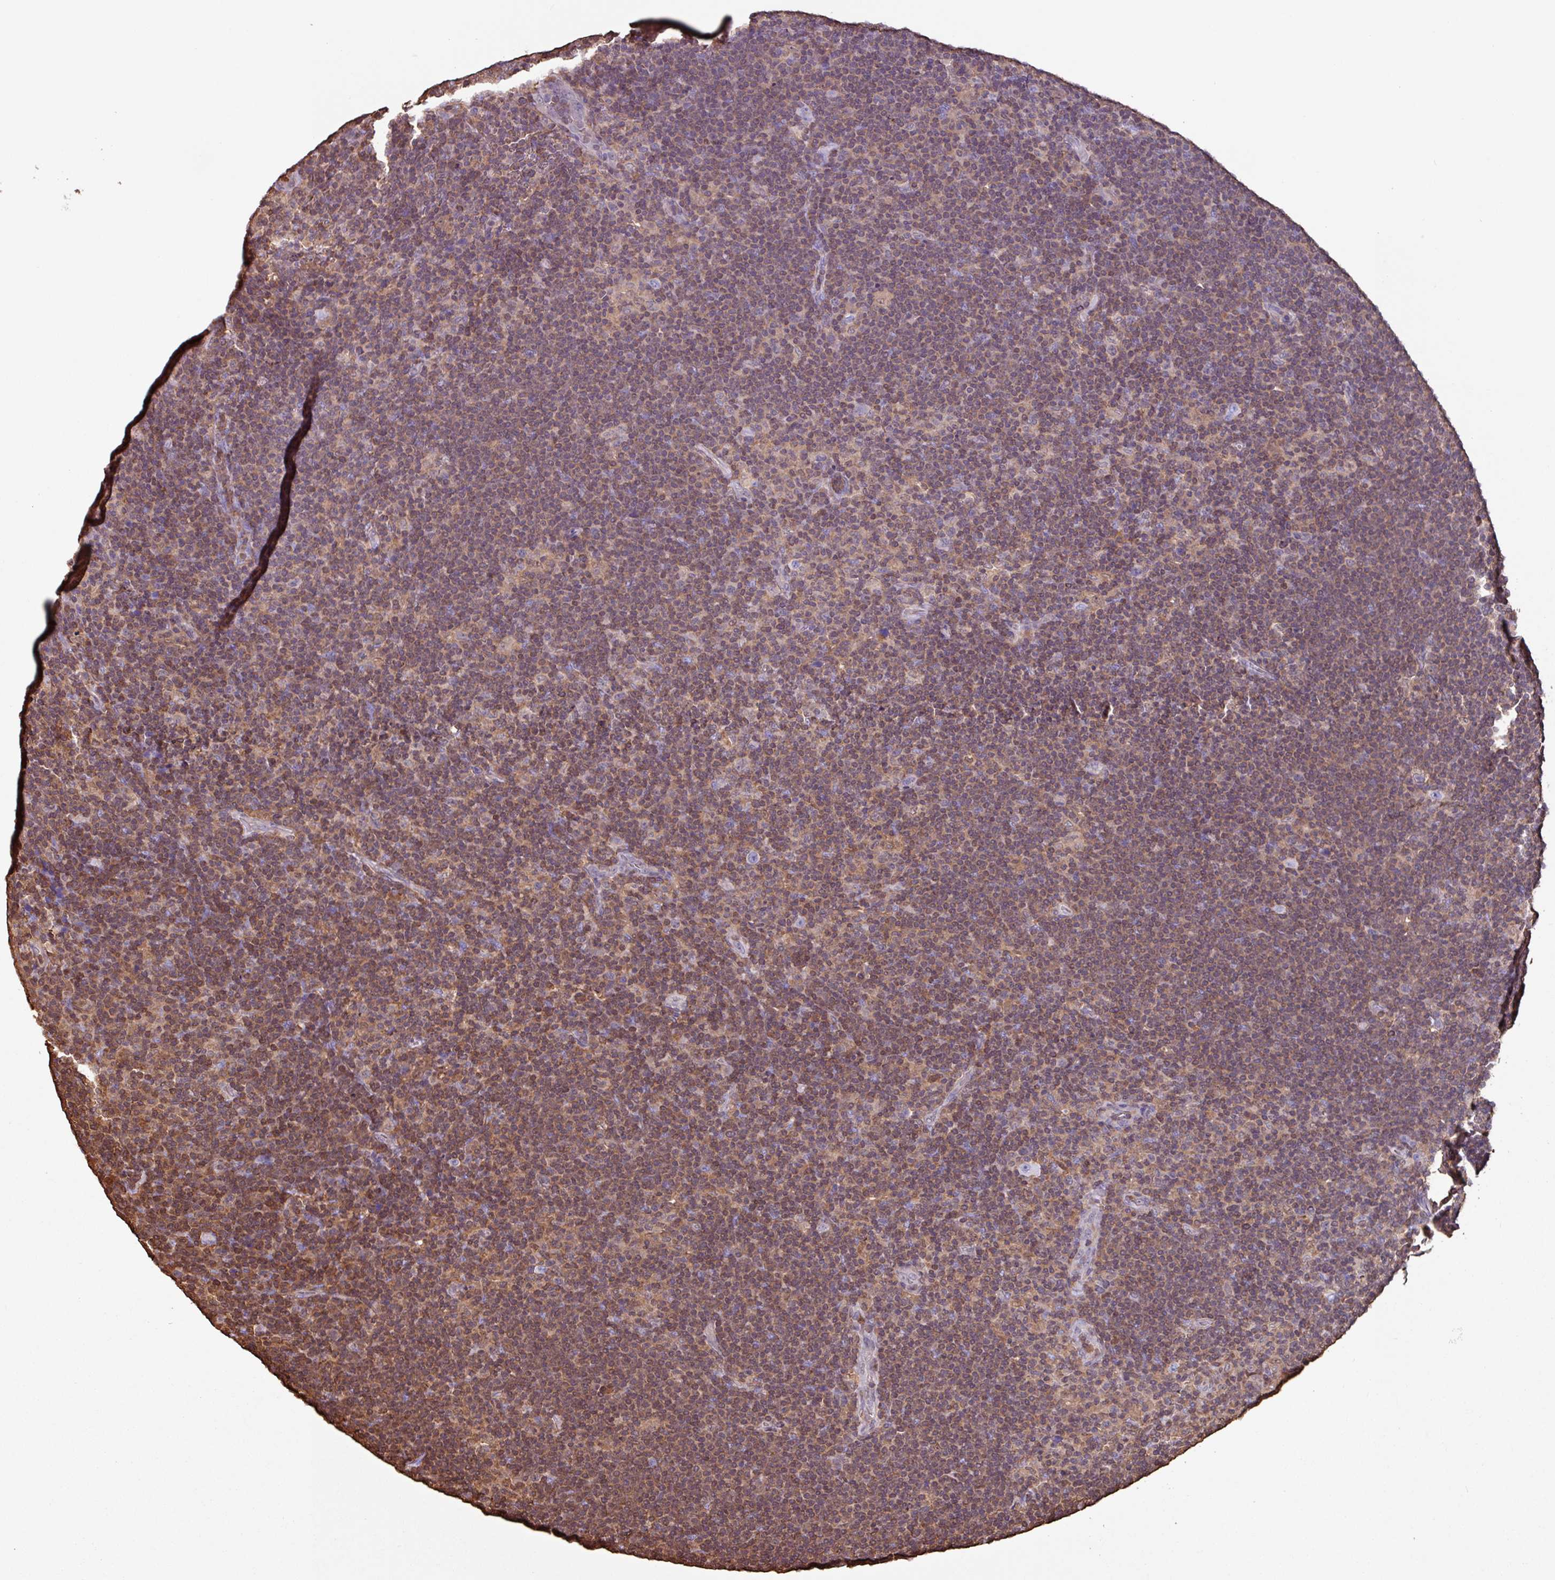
{"staining": {"intensity": "negative", "quantity": "none", "location": "none"}, "tissue": "lymphoma", "cell_type": "Tumor cells", "image_type": "cancer", "snomed": [{"axis": "morphology", "description": "Hodgkin's disease, NOS"}, {"axis": "topography", "description": "Lymph node"}], "caption": "High magnification brightfield microscopy of lymphoma stained with DAB (3,3'-diaminobenzidine) (brown) and counterstained with hematoxylin (blue): tumor cells show no significant positivity.", "gene": "ARHGDIB", "patient": {"sex": "female", "age": 57}}